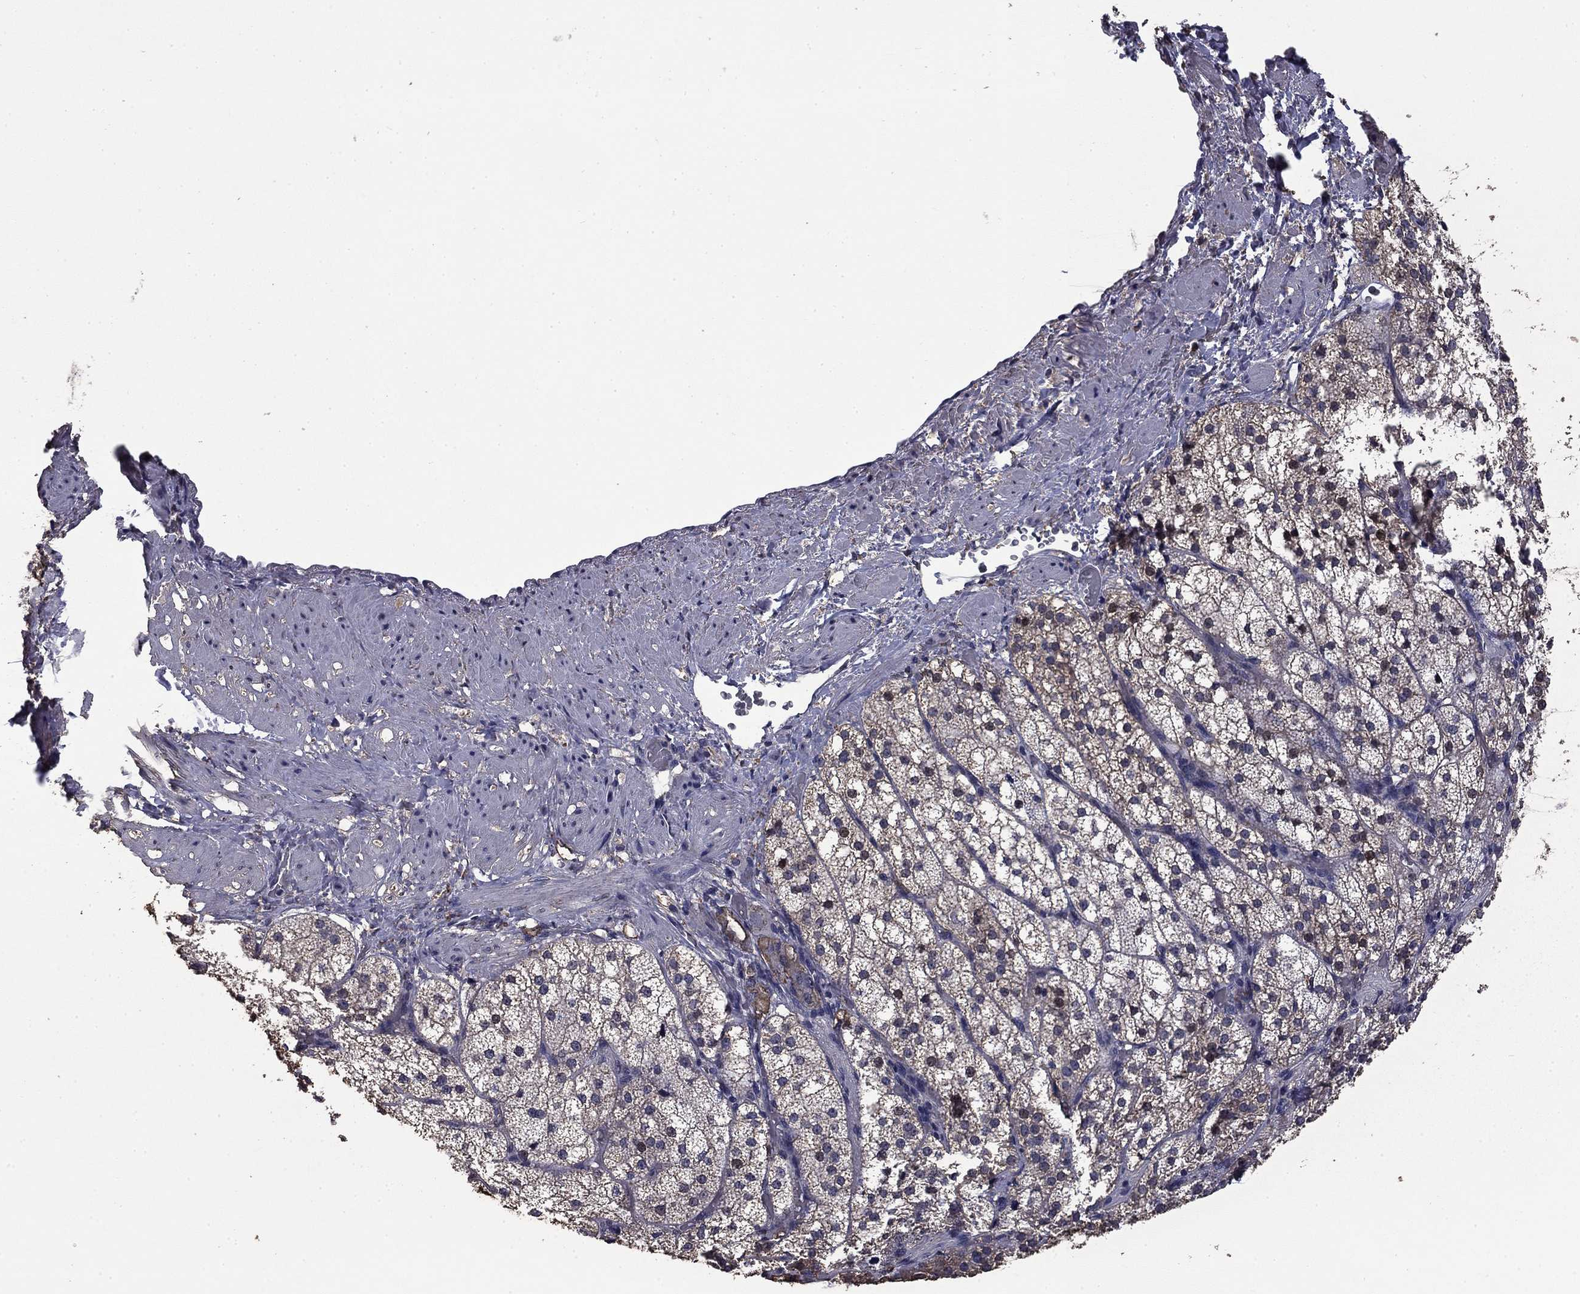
{"staining": {"intensity": "moderate", "quantity": "<25%", "location": "cytoplasmic/membranous"}, "tissue": "adrenal gland", "cell_type": "Glandular cells", "image_type": "normal", "snomed": [{"axis": "morphology", "description": "Normal tissue, NOS"}, {"axis": "topography", "description": "Adrenal gland"}], "caption": "About <25% of glandular cells in benign adrenal gland display moderate cytoplasmic/membranous protein positivity as visualized by brown immunohistochemical staining.", "gene": "MFAP3L", "patient": {"sex": "female", "age": 60}}